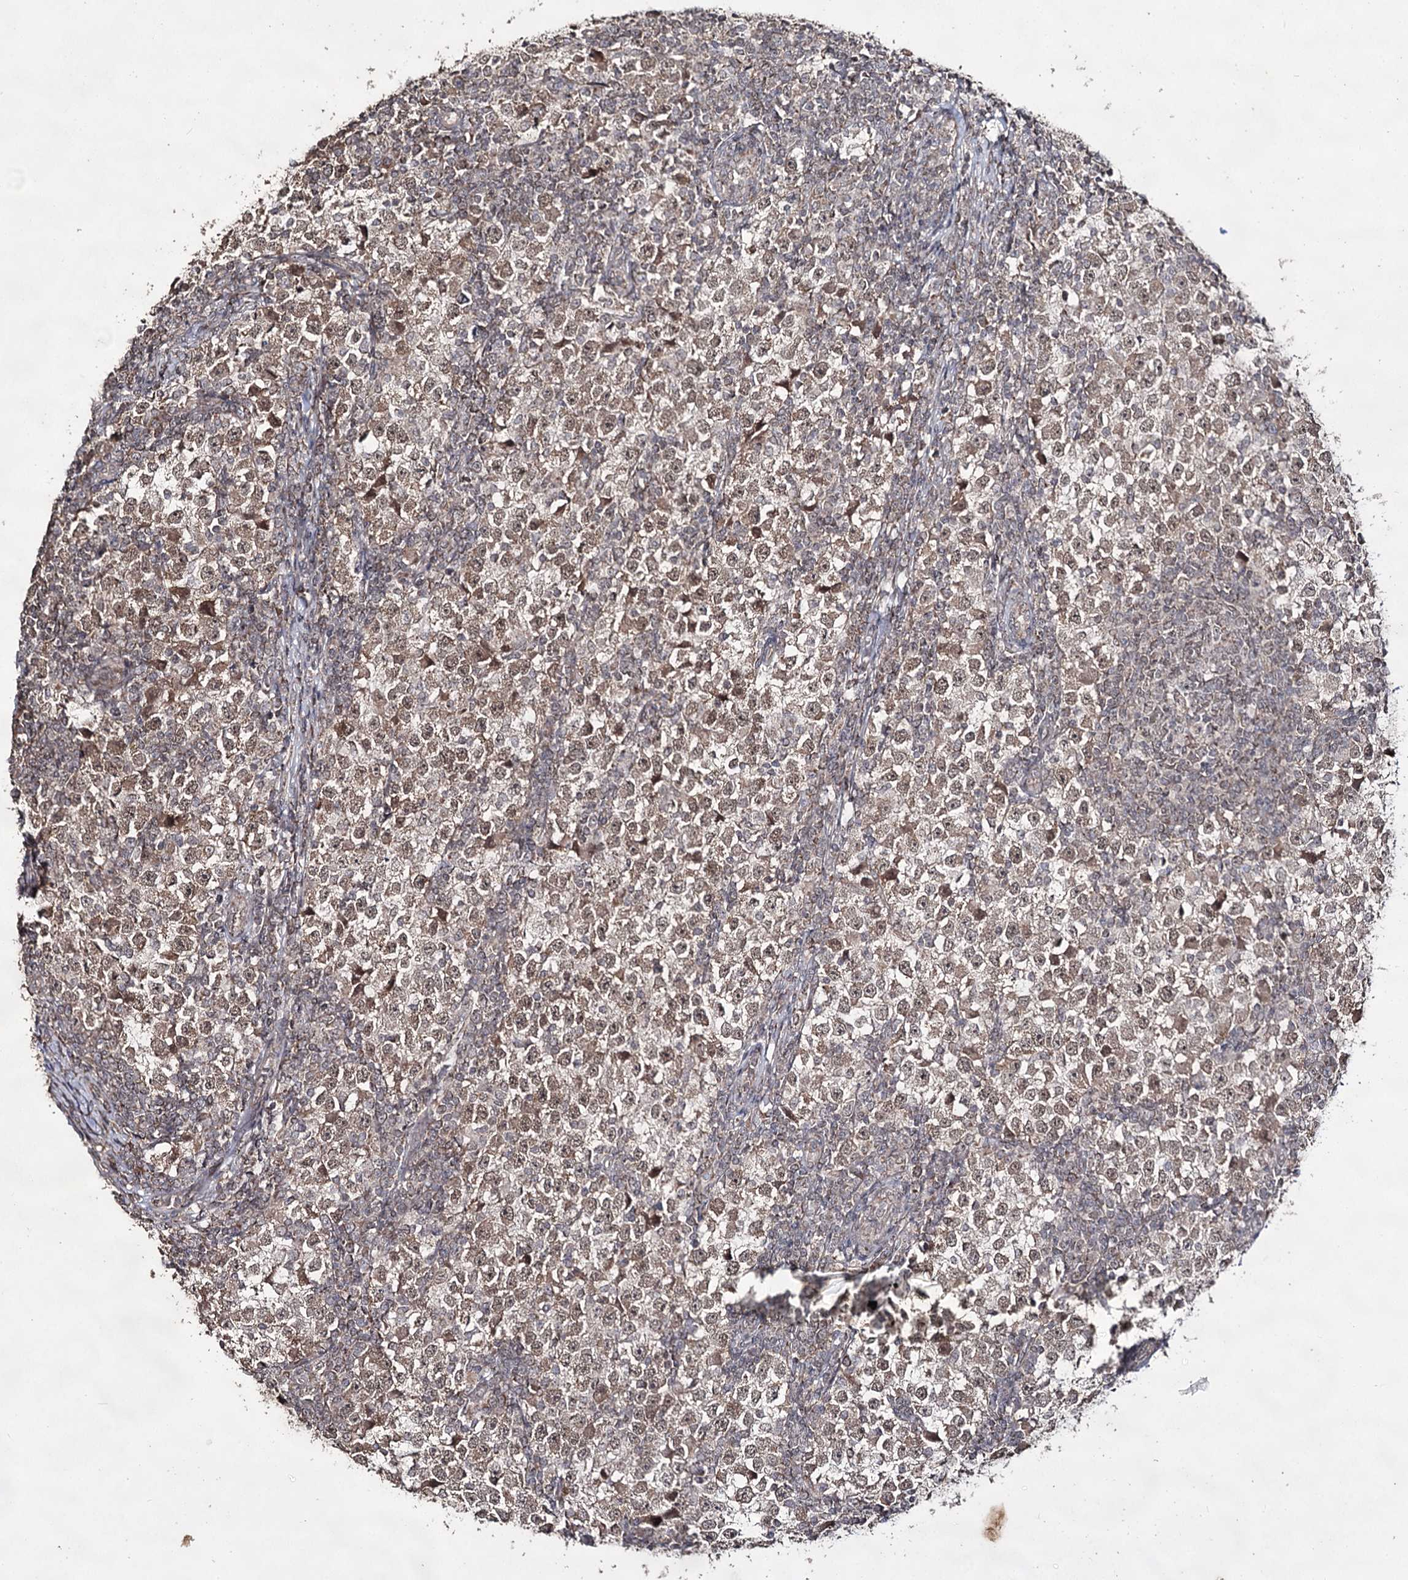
{"staining": {"intensity": "moderate", "quantity": ">75%", "location": "cytoplasmic/membranous,nuclear"}, "tissue": "testis cancer", "cell_type": "Tumor cells", "image_type": "cancer", "snomed": [{"axis": "morphology", "description": "Seminoma, NOS"}, {"axis": "topography", "description": "Testis"}], "caption": "This photomicrograph shows immunohistochemistry staining of testis cancer (seminoma), with medium moderate cytoplasmic/membranous and nuclear positivity in about >75% of tumor cells.", "gene": "ACTR6", "patient": {"sex": "male", "age": 65}}